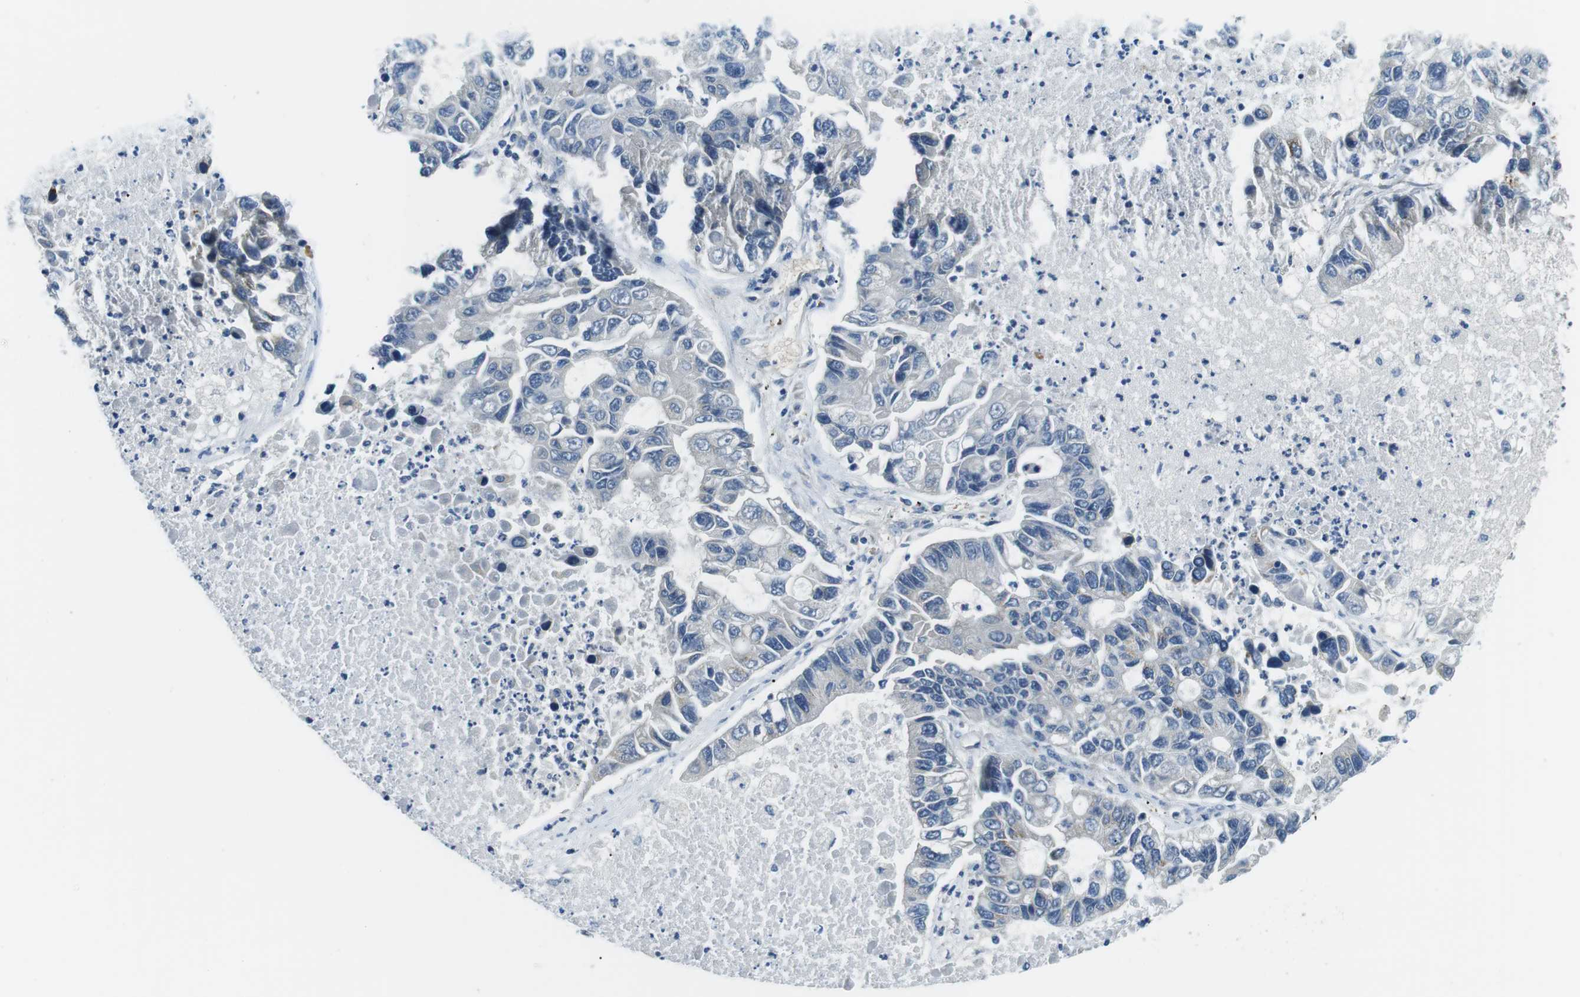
{"staining": {"intensity": "negative", "quantity": "none", "location": "none"}, "tissue": "lung cancer", "cell_type": "Tumor cells", "image_type": "cancer", "snomed": [{"axis": "morphology", "description": "Adenocarcinoma, NOS"}, {"axis": "topography", "description": "Lung"}], "caption": "This is a histopathology image of immunohistochemistry staining of lung cancer (adenocarcinoma), which shows no expression in tumor cells. (Brightfield microscopy of DAB (3,3'-diaminobenzidine) IHC at high magnification).", "gene": "WSCD1", "patient": {"sex": "female", "age": 51}}